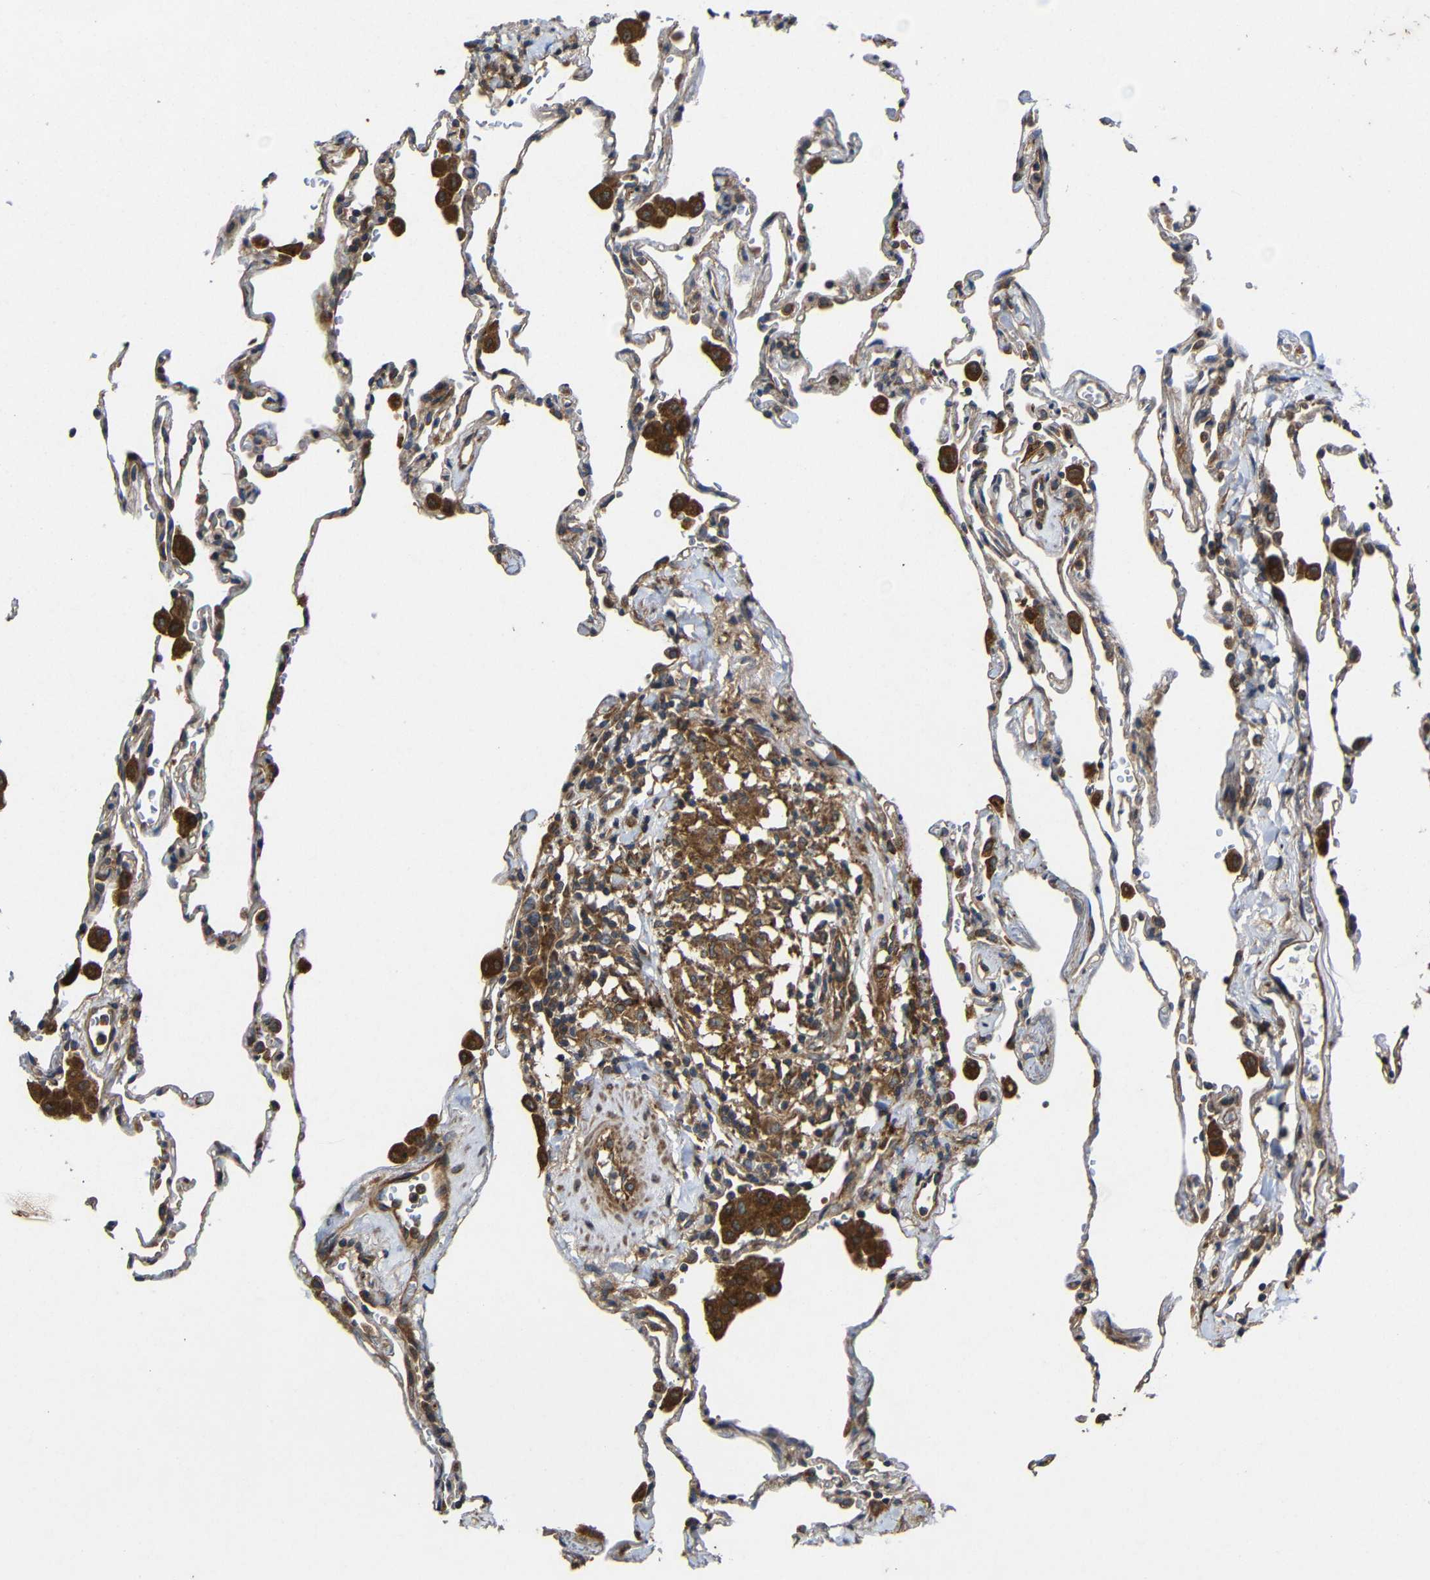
{"staining": {"intensity": "negative", "quantity": "none", "location": "none"}, "tissue": "lung", "cell_type": "Alveolar cells", "image_type": "normal", "snomed": [{"axis": "morphology", "description": "Normal tissue, NOS"}, {"axis": "topography", "description": "Lung"}], "caption": "An immunohistochemistry histopathology image of benign lung is shown. There is no staining in alveolar cells of lung. (DAB immunohistochemistry visualized using brightfield microscopy, high magnification).", "gene": "EIF2S1", "patient": {"sex": "male", "age": 59}}